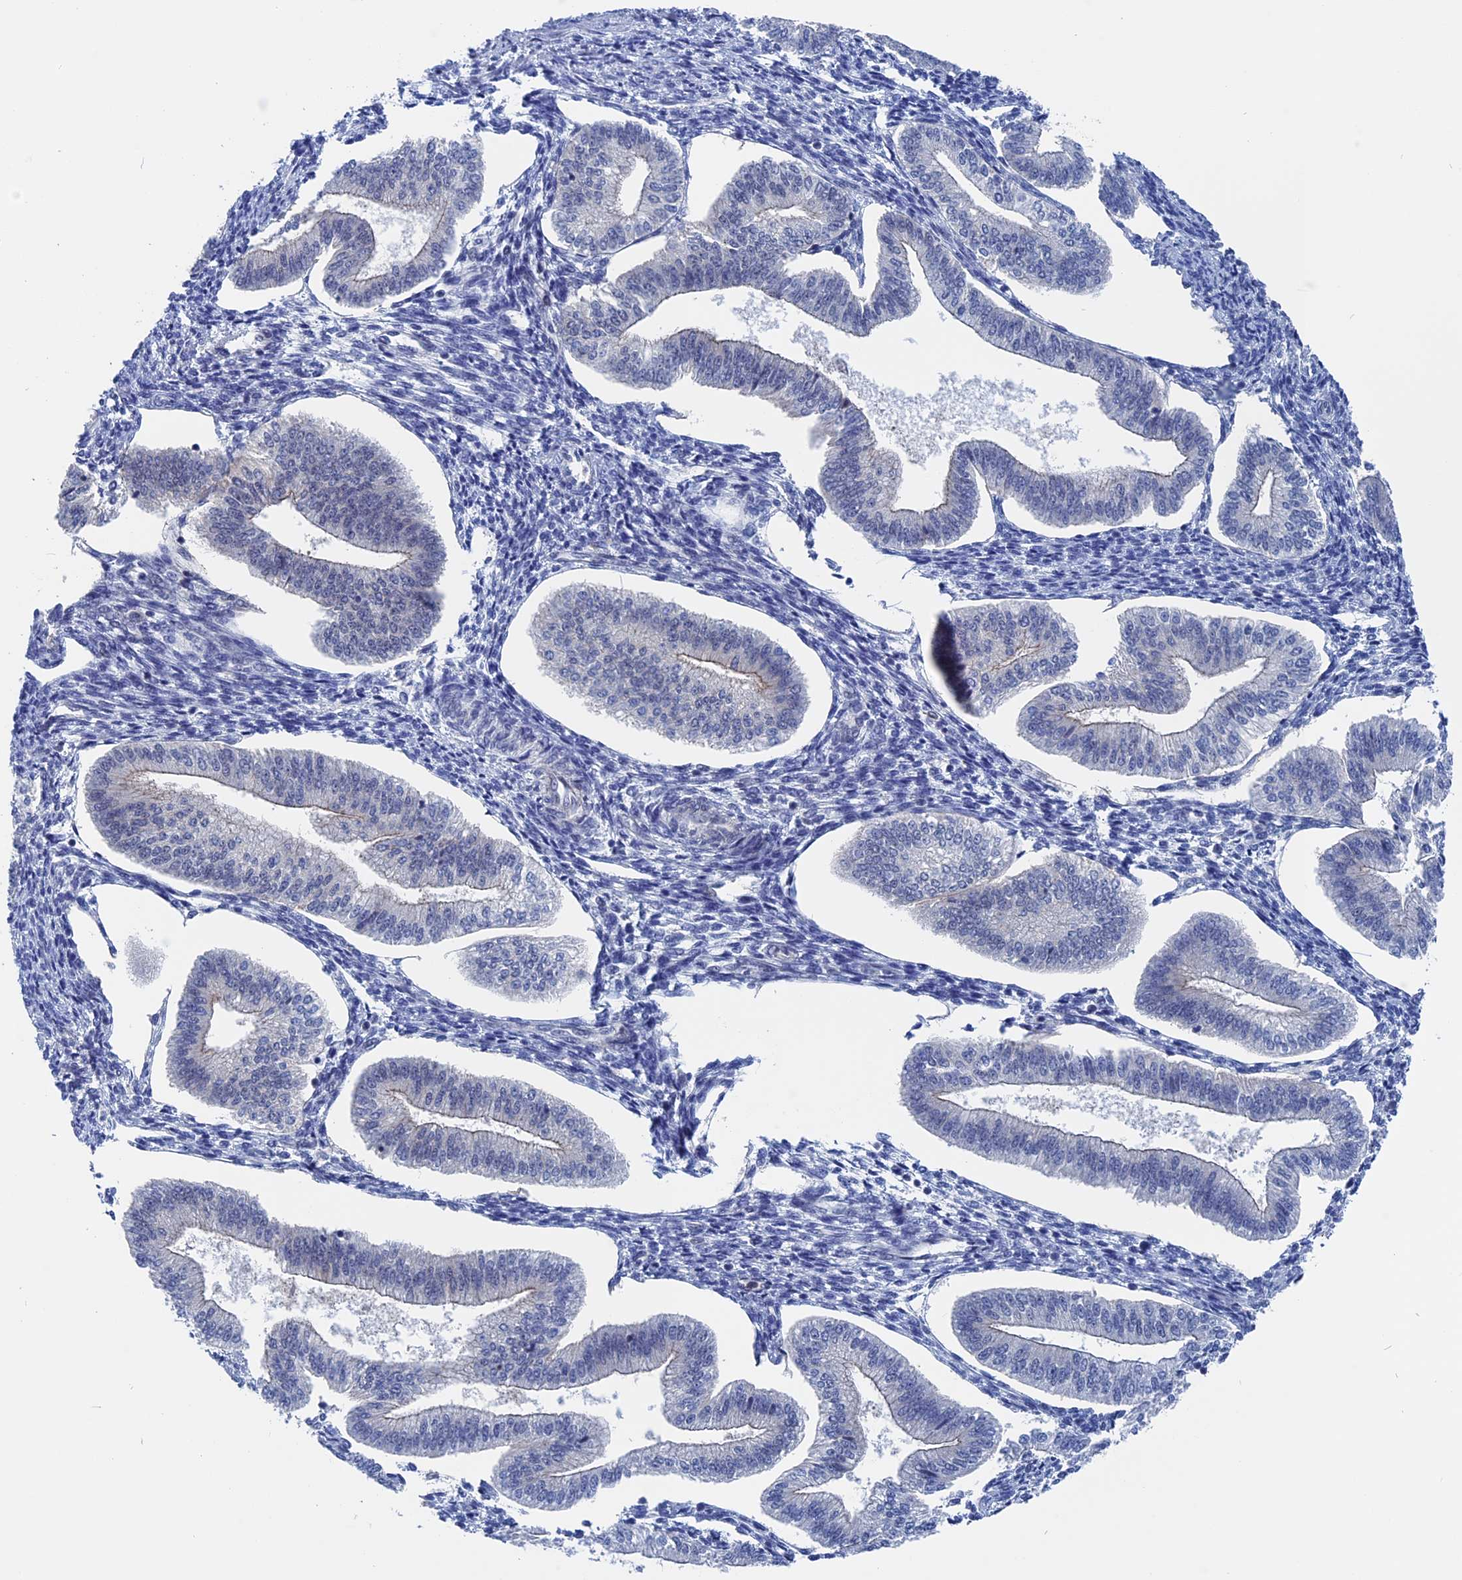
{"staining": {"intensity": "negative", "quantity": "none", "location": "none"}, "tissue": "endometrium", "cell_type": "Cells in endometrial stroma", "image_type": "normal", "snomed": [{"axis": "morphology", "description": "Normal tissue, NOS"}, {"axis": "topography", "description": "Endometrium"}], "caption": "Immunohistochemistry (IHC) of normal endometrium displays no staining in cells in endometrial stroma.", "gene": "MARCHF3", "patient": {"sex": "female", "age": 34}}